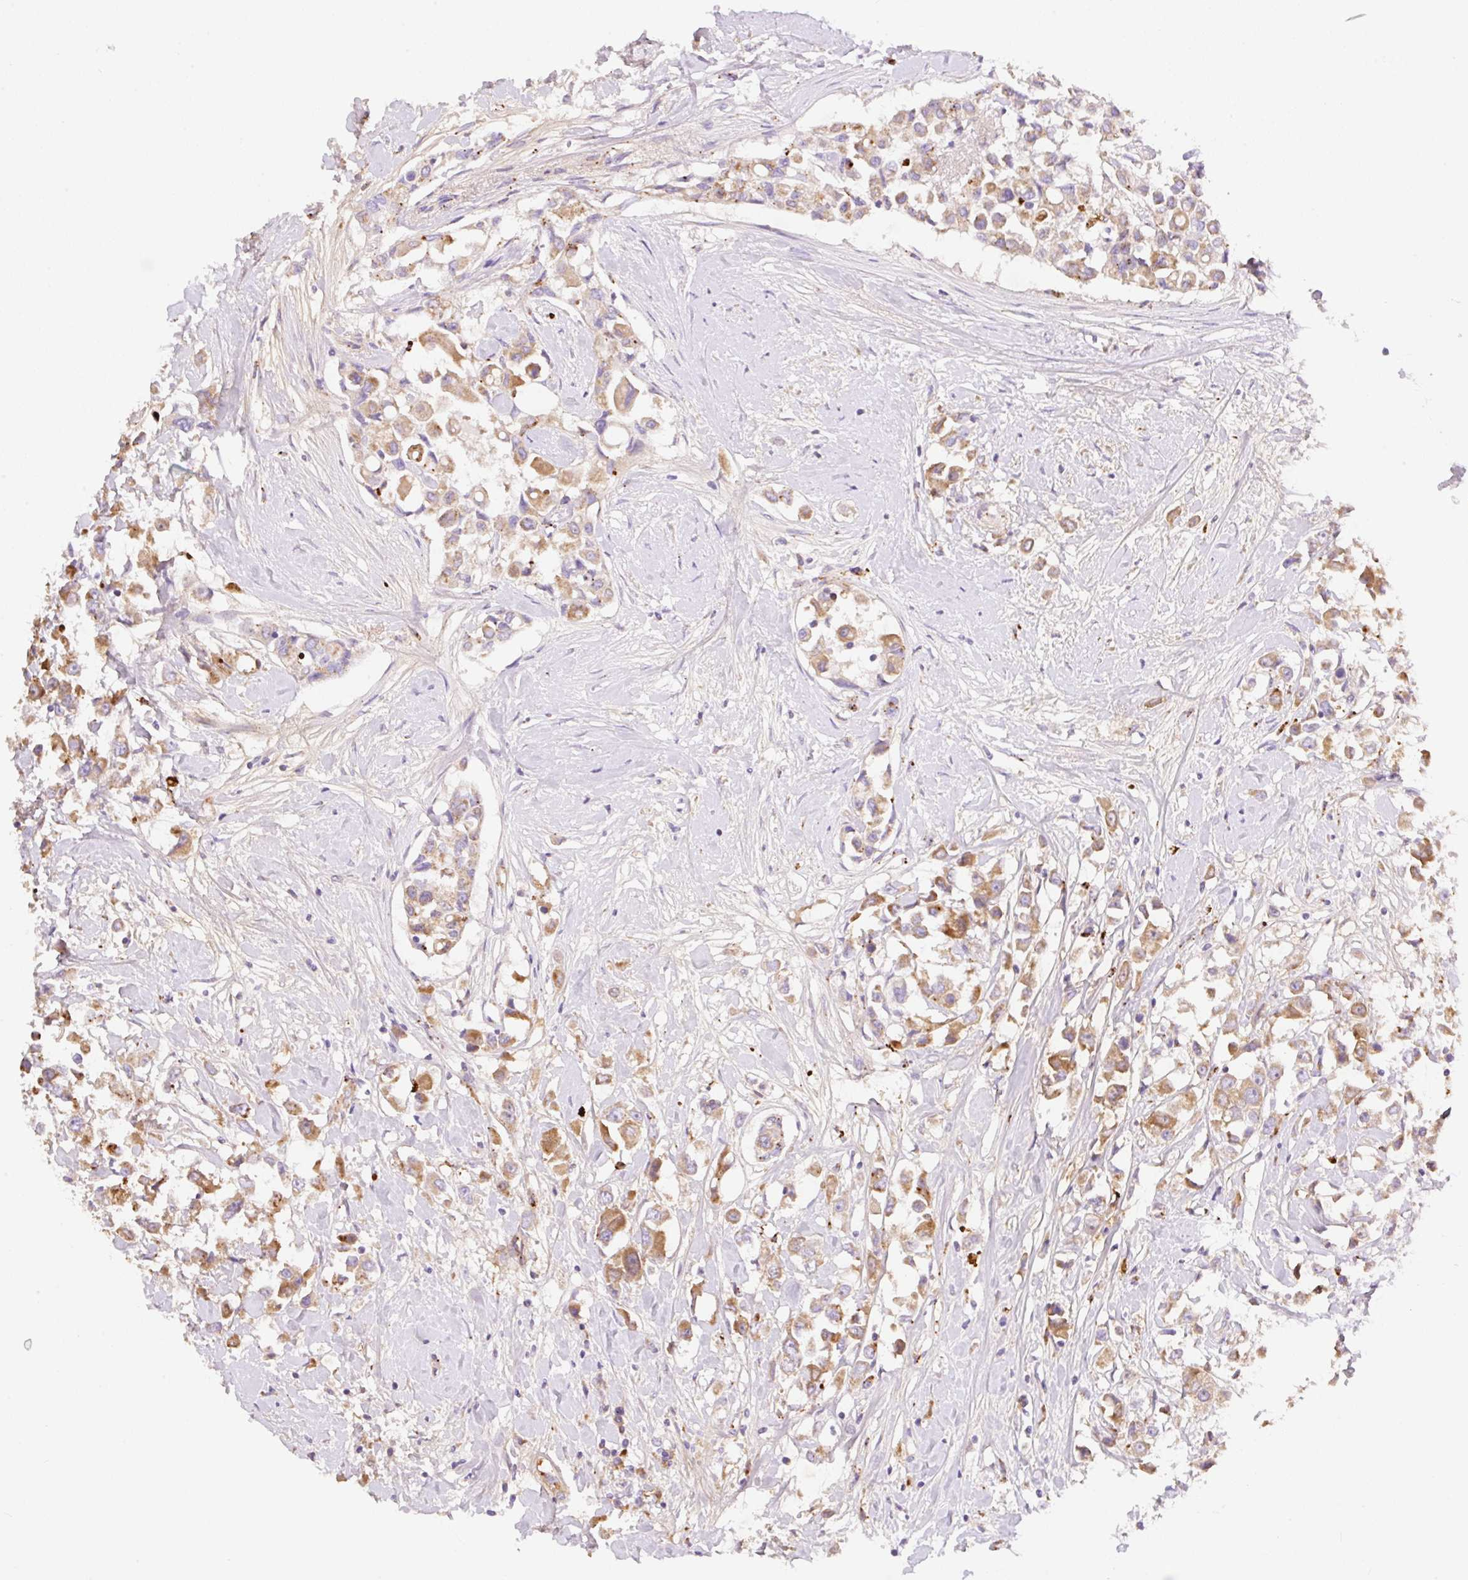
{"staining": {"intensity": "moderate", "quantity": ">75%", "location": "cytoplasmic/membranous"}, "tissue": "breast cancer", "cell_type": "Tumor cells", "image_type": "cancer", "snomed": [{"axis": "morphology", "description": "Duct carcinoma"}, {"axis": "topography", "description": "Breast"}], "caption": "Infiltrating ductal carcinoma (breast) tissue reveals moderate cytoplasmic/membranous positivity in approximately >75% of tumor cells", "gene": "CLEC3A", "patient": {"sex": "female", "age": 61}}